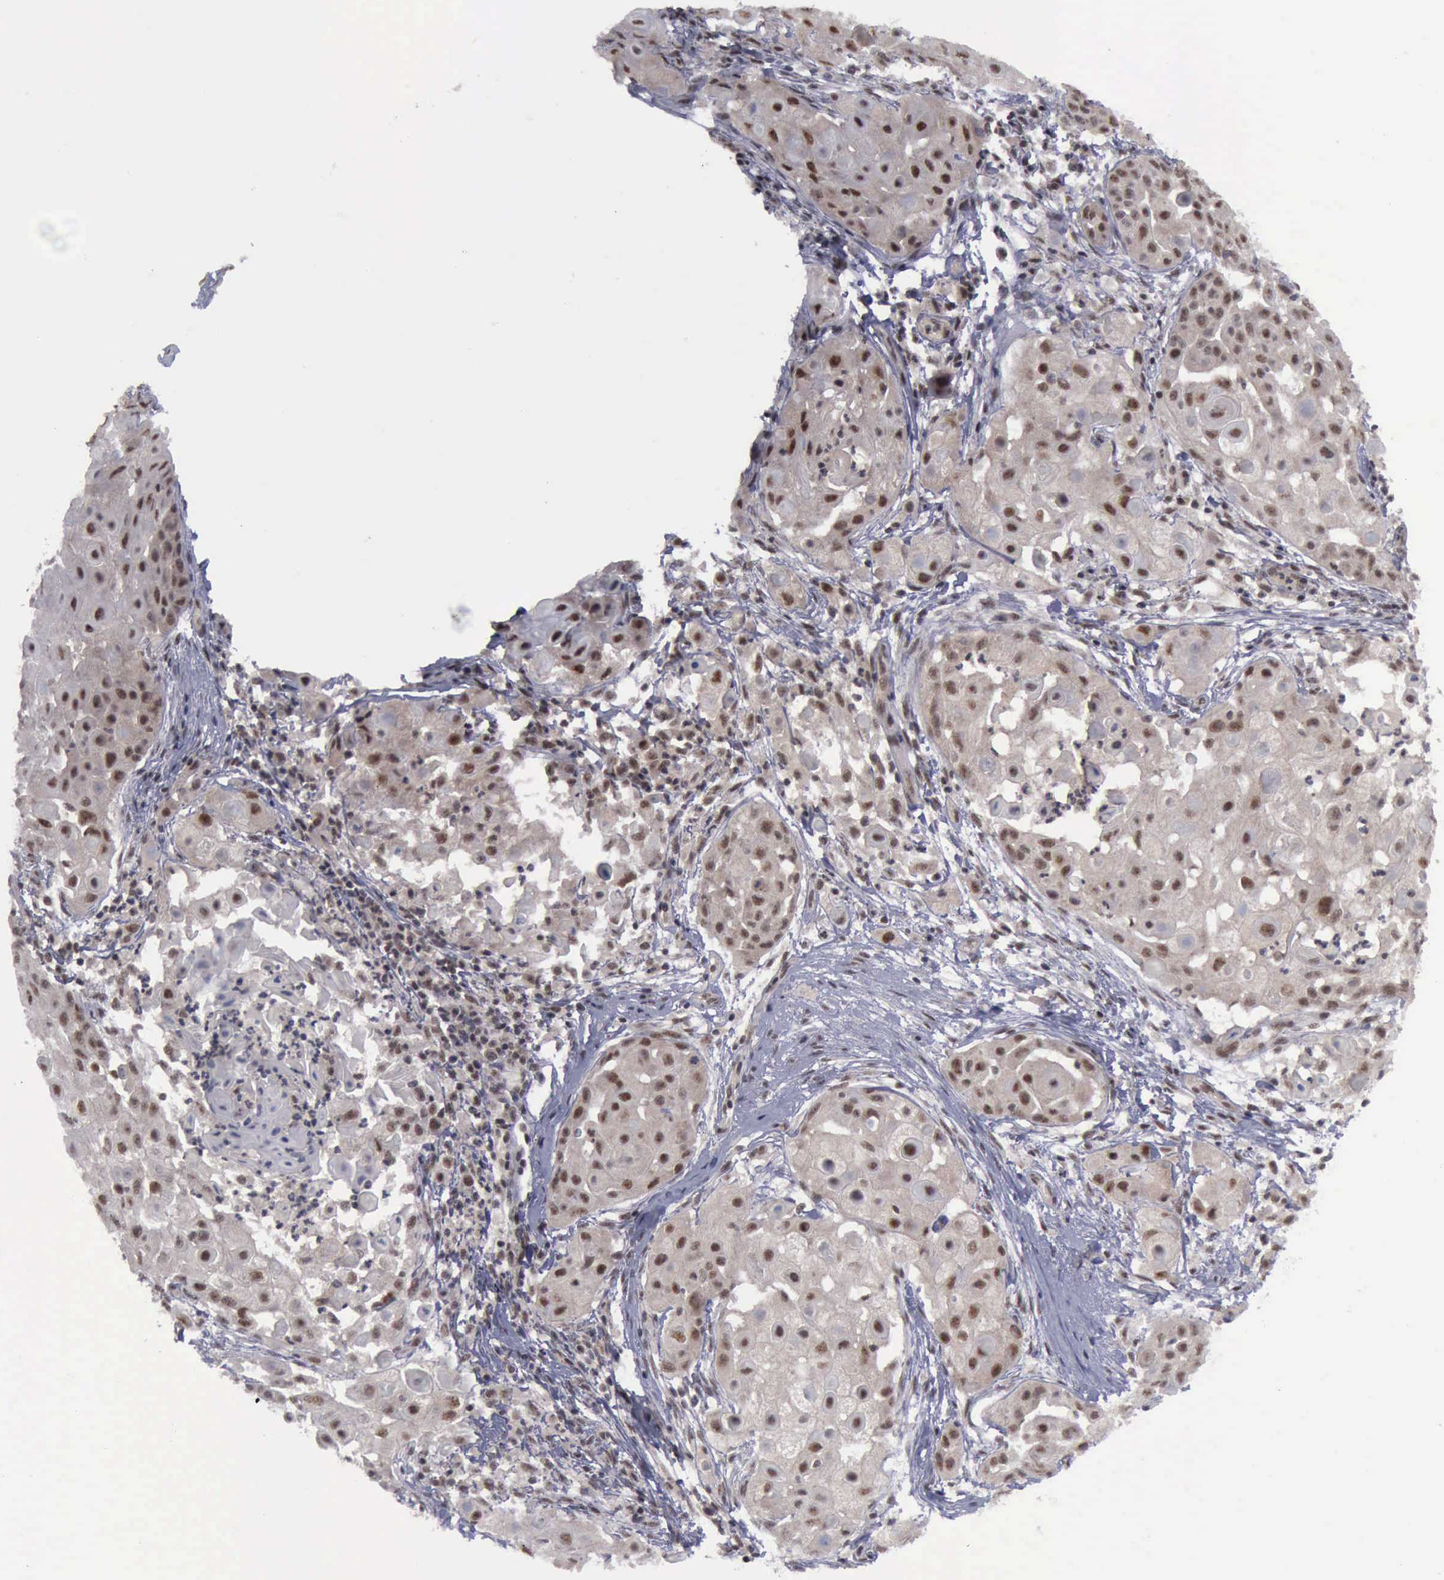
{"staining": {"intensity": "moderate", "quantity": ">75%", "location": "cytoplasmic/membranous,nuclear"}, "tissue": "skin cancer", "cell_type": "Tumor cells", "image_type": "cancer", "snomed": [{"axis": "morphology", "description": "Squamous cell carcinoma, NOS"}, {"axis": "topography", "description": "Skin"}], "caption": "This is an image of IHC staining of skin squamous cell carcinoma, which shows moderate positivity in the cytoplasmic/membranous and nuclear of tumor cells.", "gene": "ATM", "patient": {"sex": "female", "age": 57}}